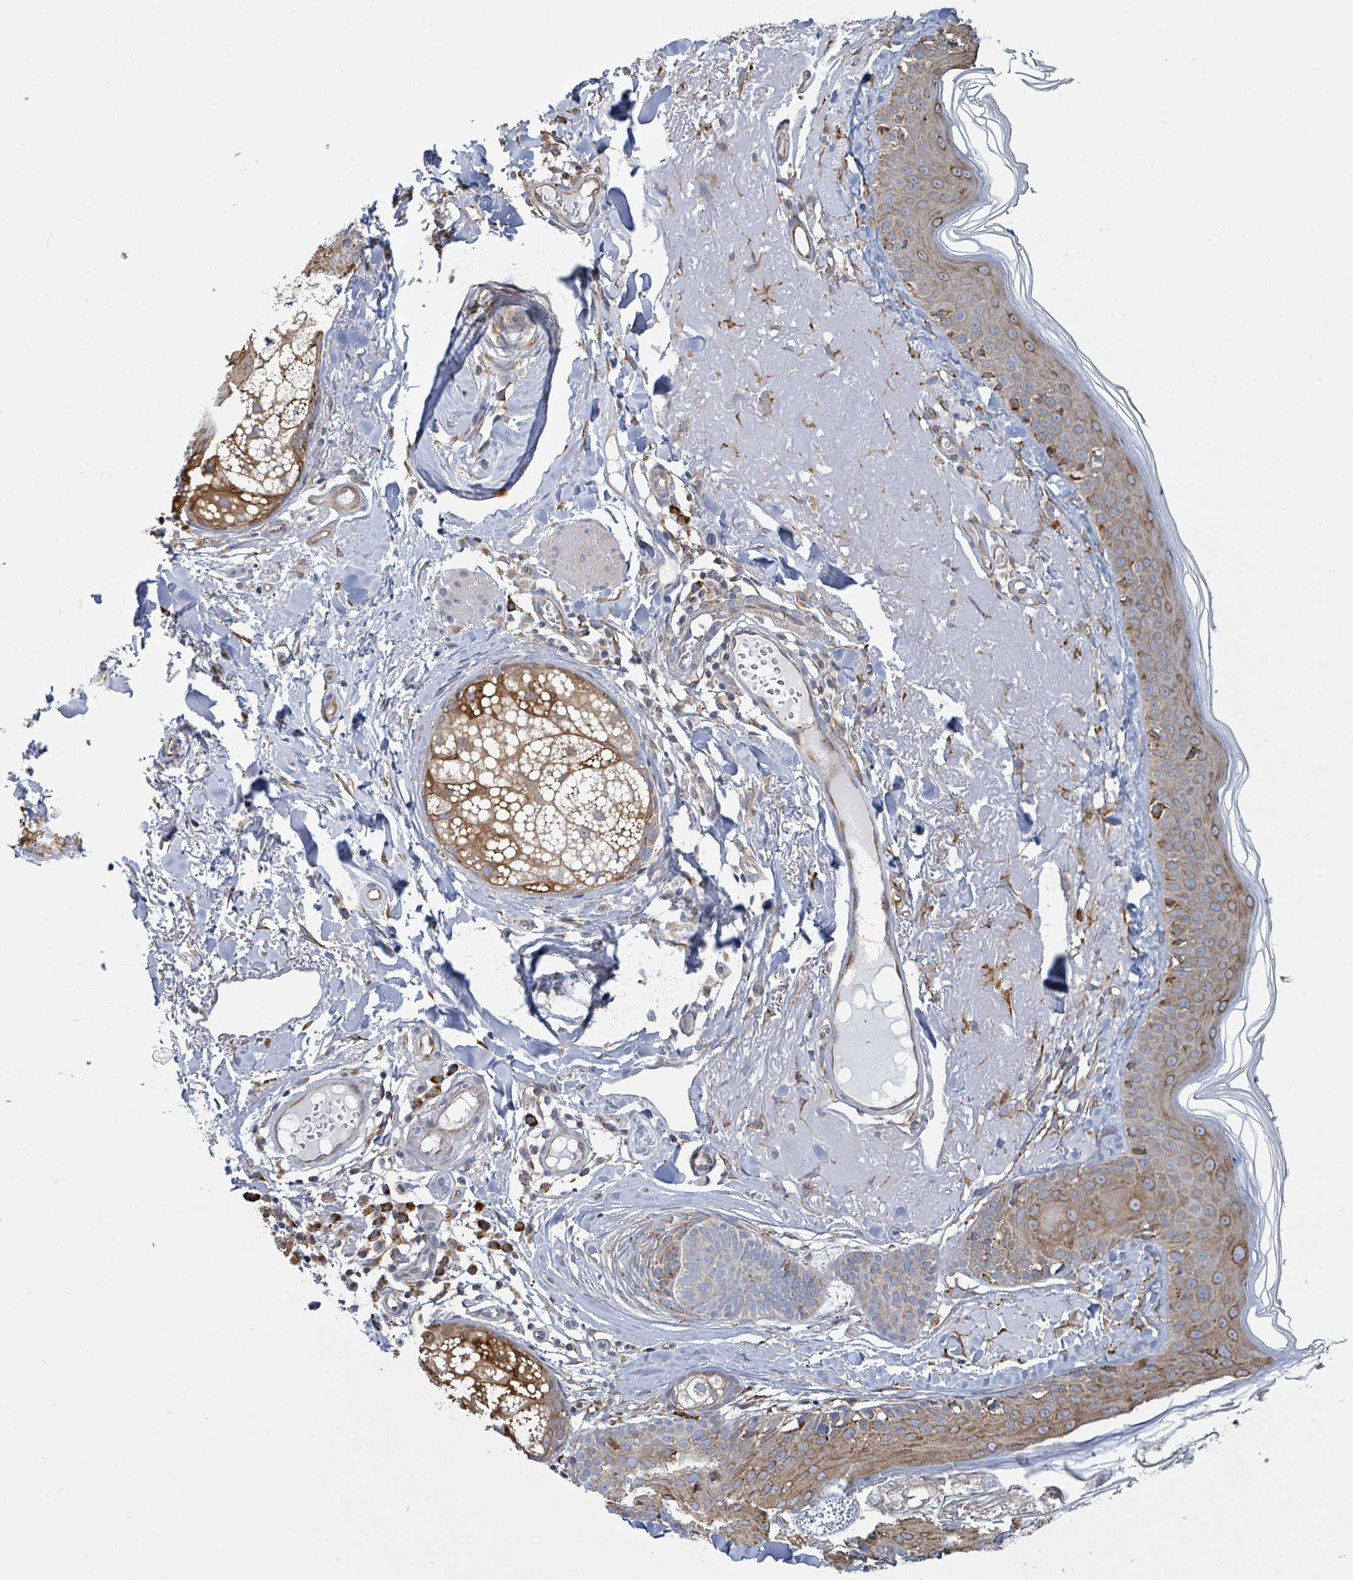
{"staining": {"intensity": "moderate", "quantity": ">75%", "location": "cytoplasmic/membranous"}, "tissue": "skin", "cell_type": "Fibroblasts", "image_type": "normal", "snomed": [{"axis": "morphology", "description": "Normal tissue, NOS"}, {"axis": "morphology", "description": "Malignant melanoma, NOS"}, {"axis": "topography", "description": "Skin"}], "caption": "Skin stained with immunohistochemistry (IHC) demonstrates moderate cytoplasmic/membranous expression in approximately >75% of fibroblasts.", "gene": "RFPL4AL1", "patient": {"sex": "male", "age": 80}}